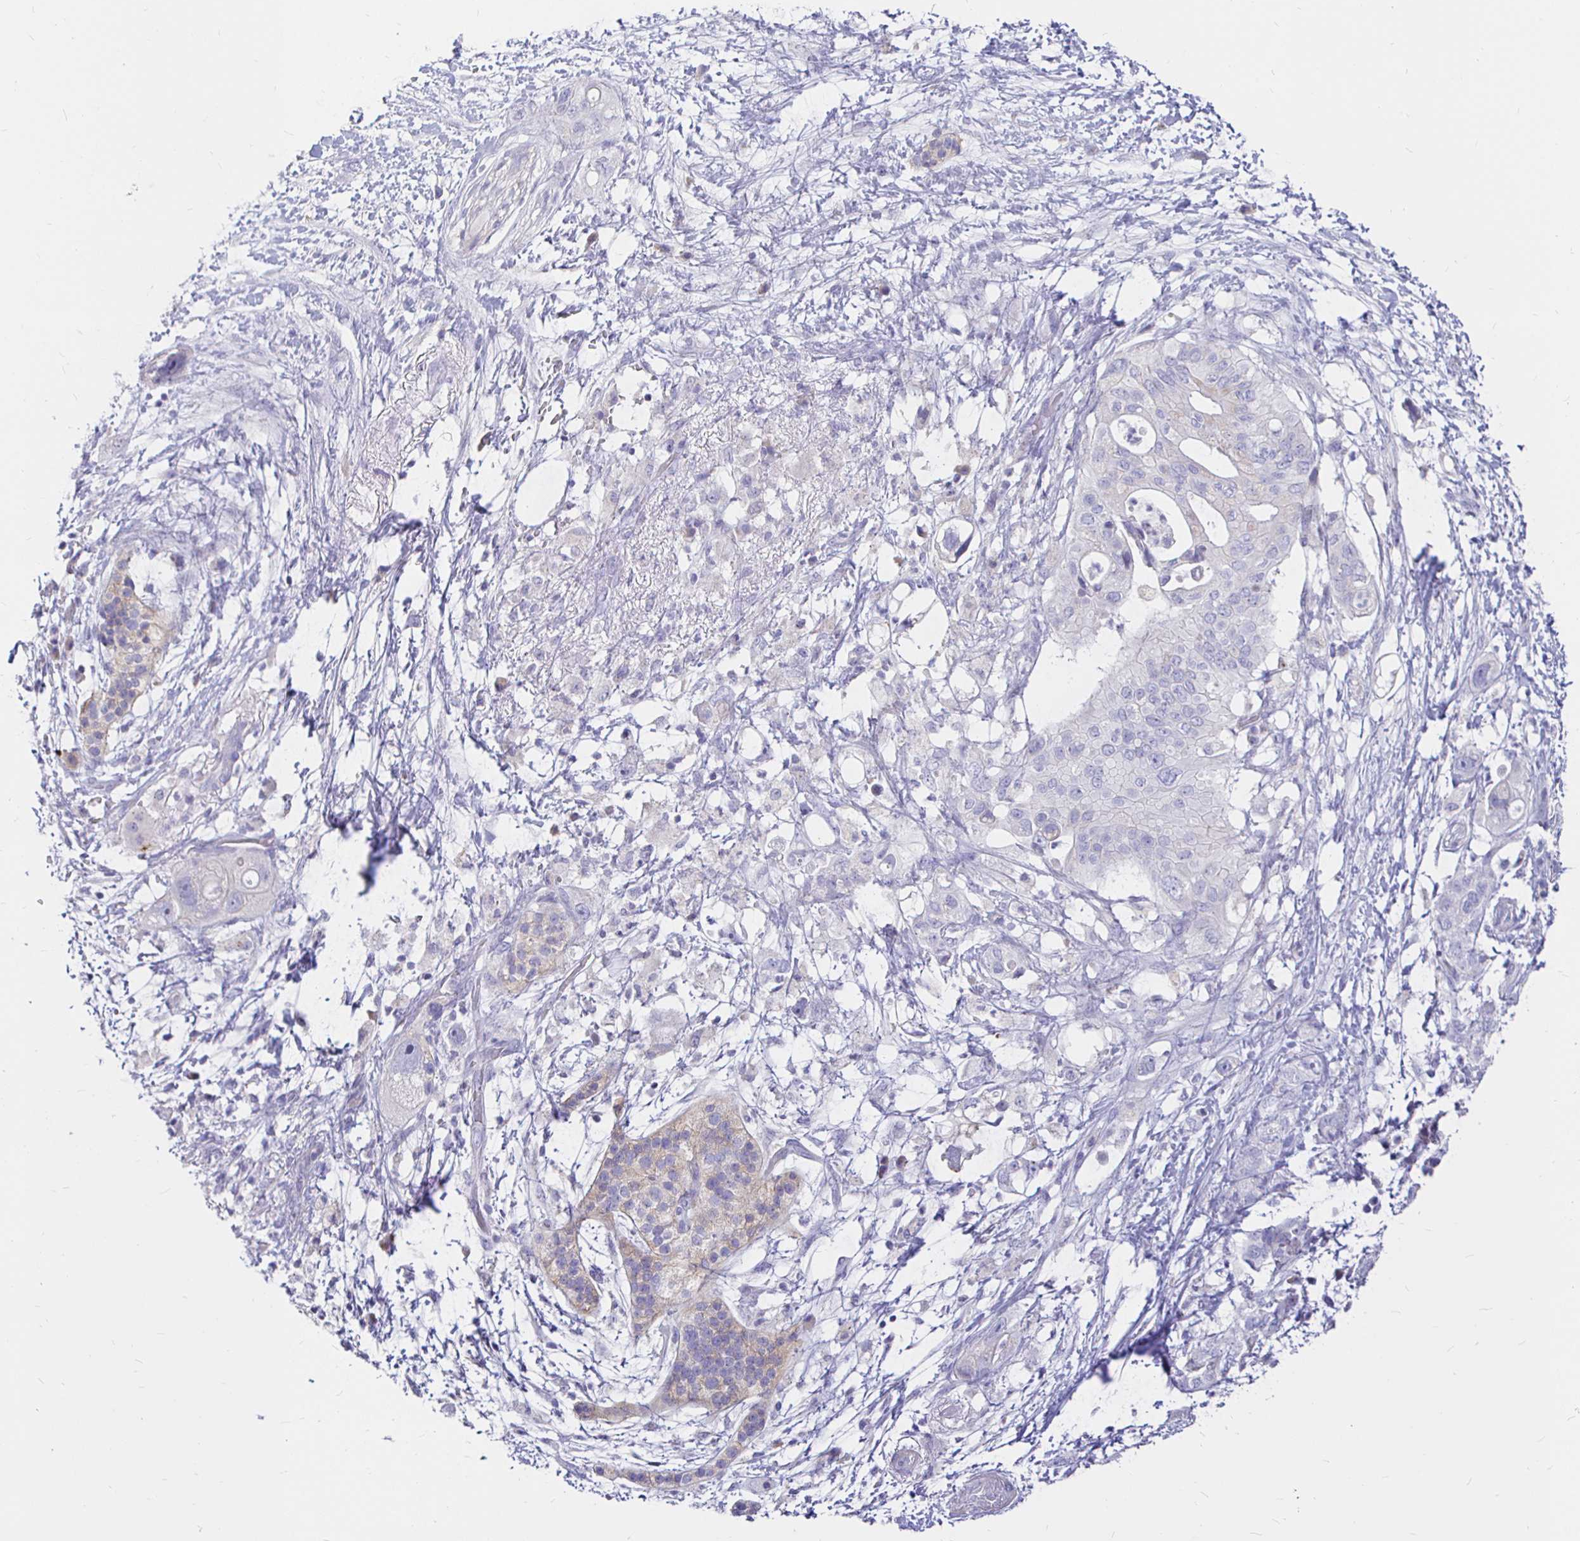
{"staining": {"intensity": "negative", "quantity": "none", "location": "none"}, "tissue": "pancreatic cancer", "cell_type": "Tumor cells", "image_type": "cancer", "snomed": [{"axis": "morphology", "description": "Adenocarcinoma, NOS"}, {"axis": "topography", "description": "Pancreas"}], "caption": "Tumor cells show no significant protein positivity in pancreatic adenocarcinoma. The staining is performed using DAB (3,3'-diaminobenzidine) brown chromogen with nuclei counter-stained in using hematoxylin.", "gene": "NECAB1", "patient": {"sex": "female", "age": 72}}